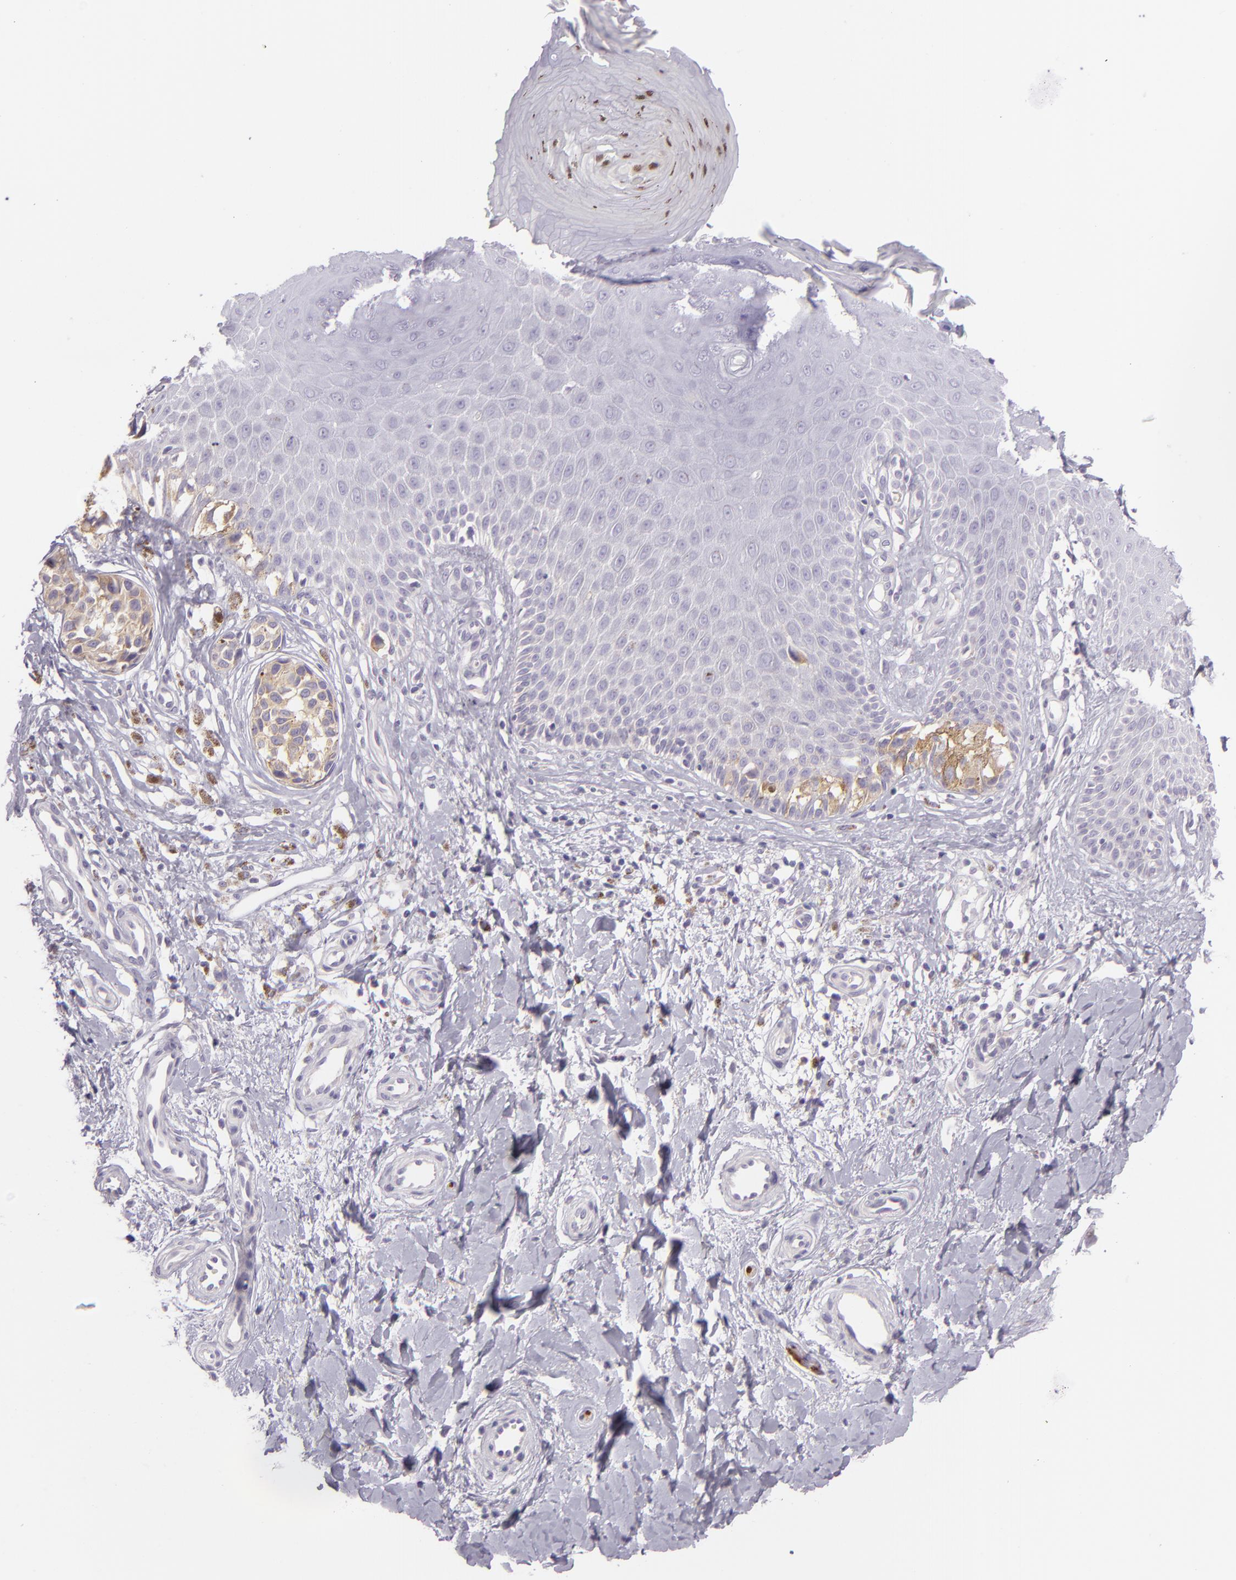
{"staining": {"intensity": "weak", "quantity": ">75%", "location": "cytoplasmic/membranous"}, "tissue": "melanoma", "cell_type": "Tumor cells", "image_type": "cancer", "snomed": [{"axis": "morphology", "description": "Malignant melanoma, NOS"}, {"axis": "topography", "description": "Skin"}], "caption": "Immunohistochemistry histopathology image of human malignant melanoma stained for a protein (brown), which shows low levels of weak cytoplasmic/membranous staining in about >75% of tumor cells.", "gene": "ZC3H7B", "patient": {"sex": "male", "age": 79}}